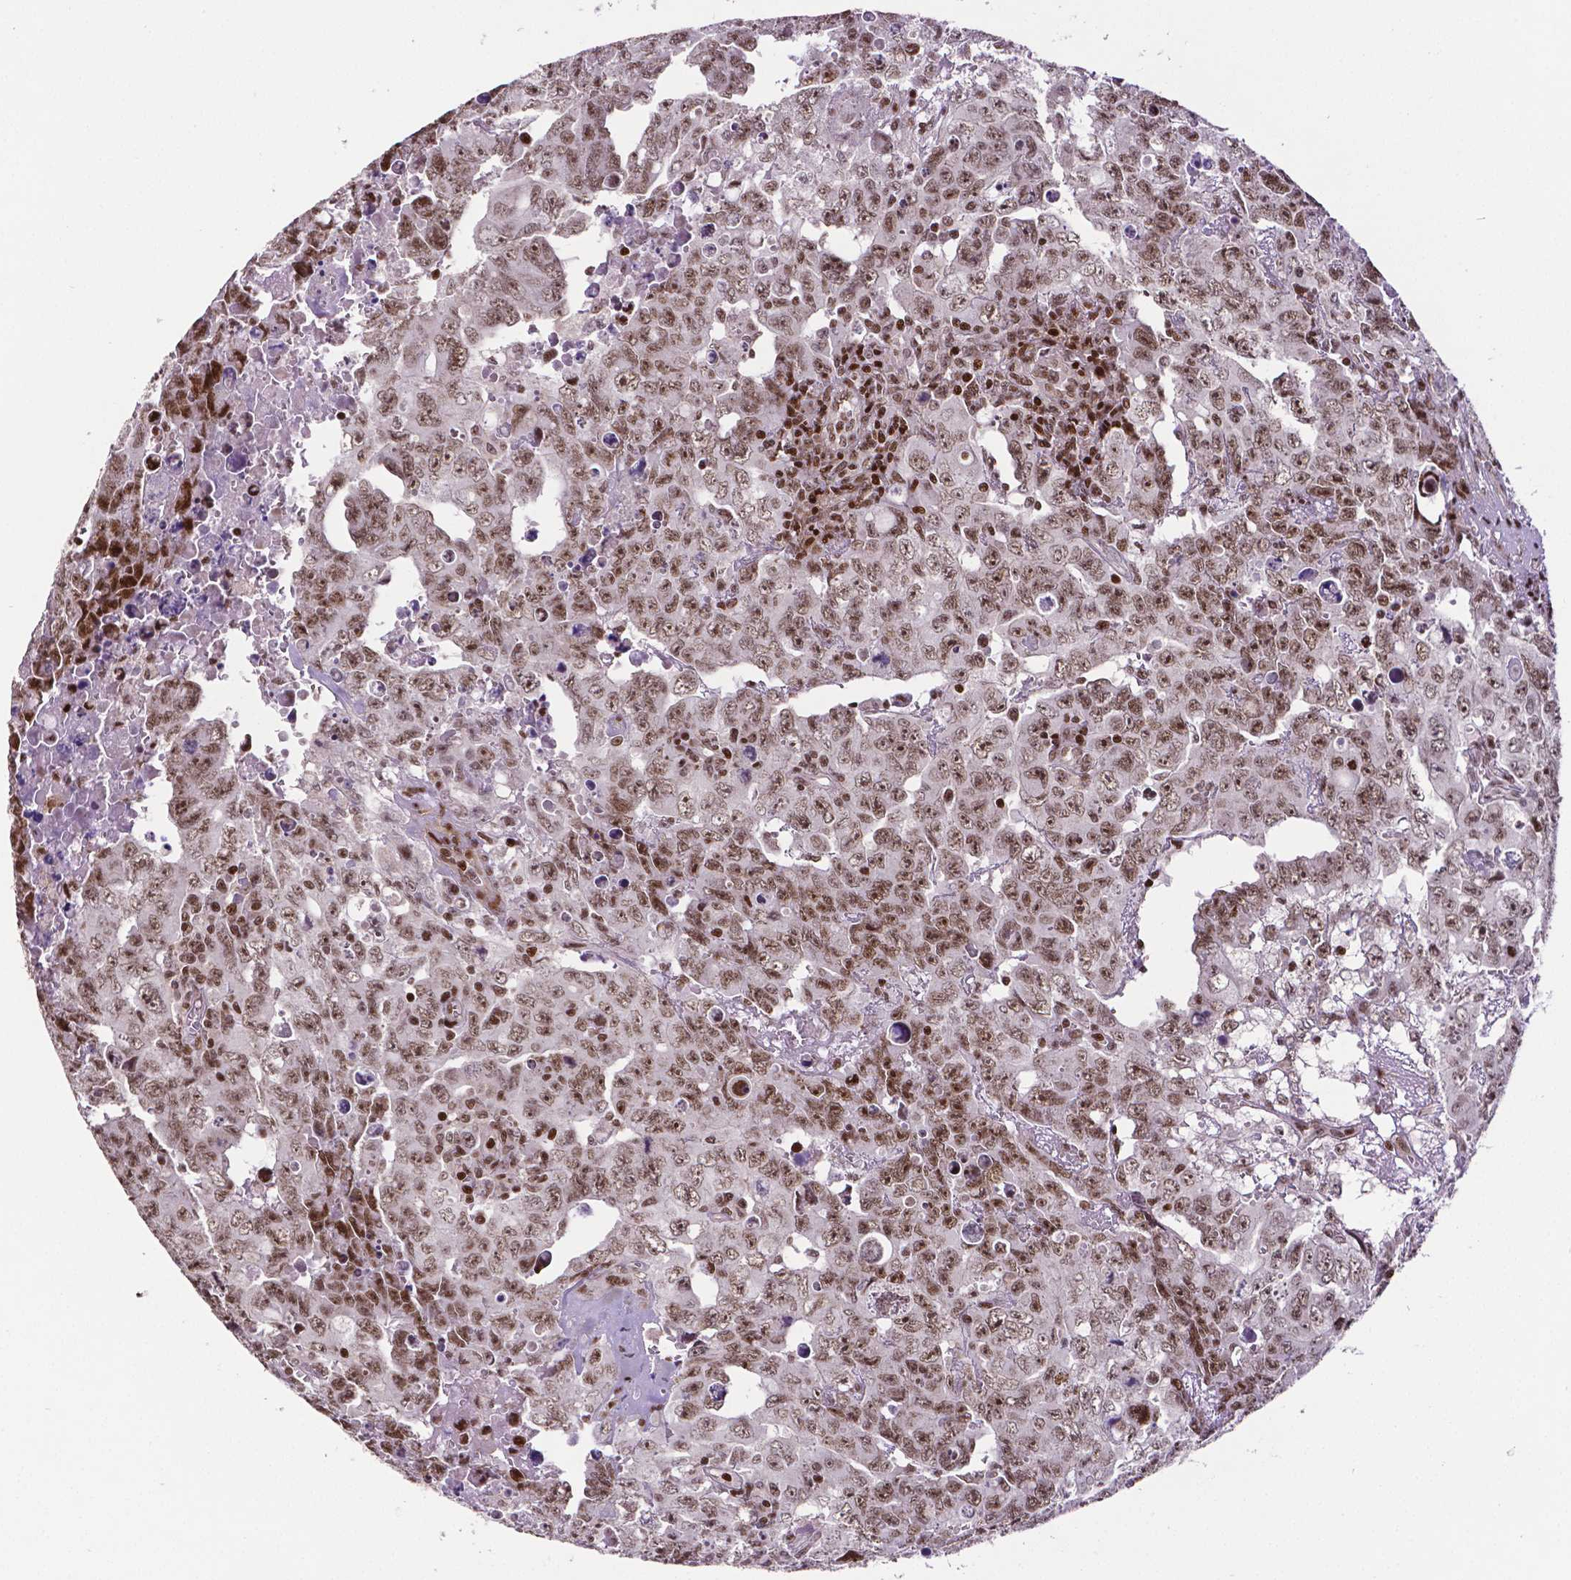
{"staining": {"intensity": "moderate", "quantity": ">75%", "location": "nuclear"}, "tissue": "testis cancer", "cell_type": "Tumor cells", "image_type": "cancer", "snomed": [{"axis": "morphology", "description": "Carcinoma, Embryonal, NOS"}, {"axis": "topography", "description": "Testis"}], "caption": "A medium amount of moderate nuclear expression is present in about >75% of tumor cells in testis cancer (embryonal carcinoma) tissue. (IHC, brightfield microscopy, high magnification).", "gene": "CTCF", "patient": {"sex": "male", "age": 24}}